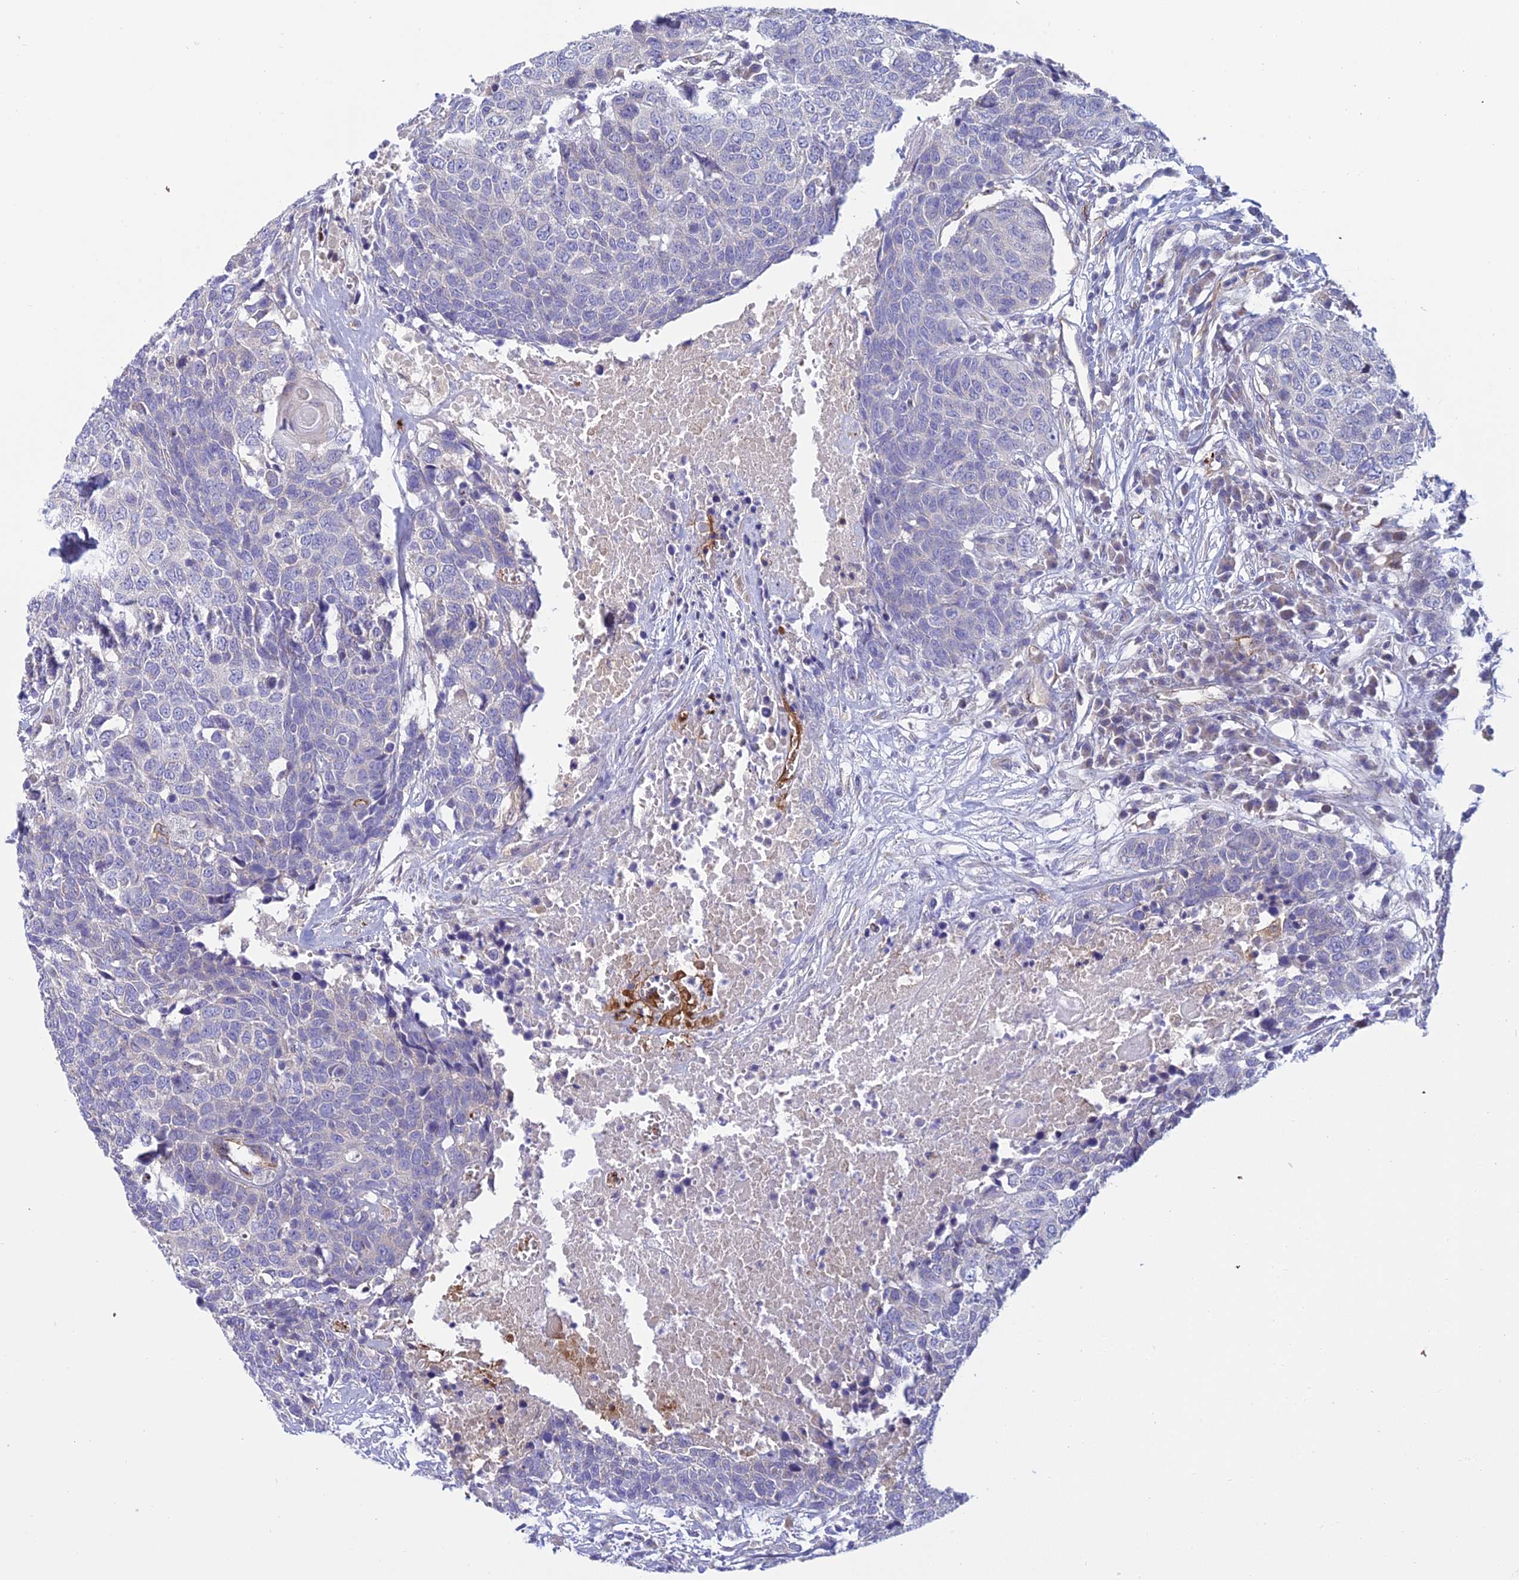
{"staining": {"intensity": "negative", "quantity": "none", "location": "none"}, "tissue": "head and neck cancer", "cell_type": "Tumor cells", "image_type": "cancer", "snomed": [{"axis": "morphology", "description": "Squamous cell carcinoma, NOS"}, {"axis": "topography", "description": "Head-Neck"}], "caption": "Squamous cell carcinoma (head and neck) was stained to show a protein in brown. There is no significant positivity in tumor cells. The staining was performed using DAB (3,3'-diaminobenzidine) to visualize the protein expression in brown, while the nuclei were stained in blue with hematoxylin (Magnification: 20x).", "gene": "DUS2", "patient": {"sex": "male", "age": 66}}